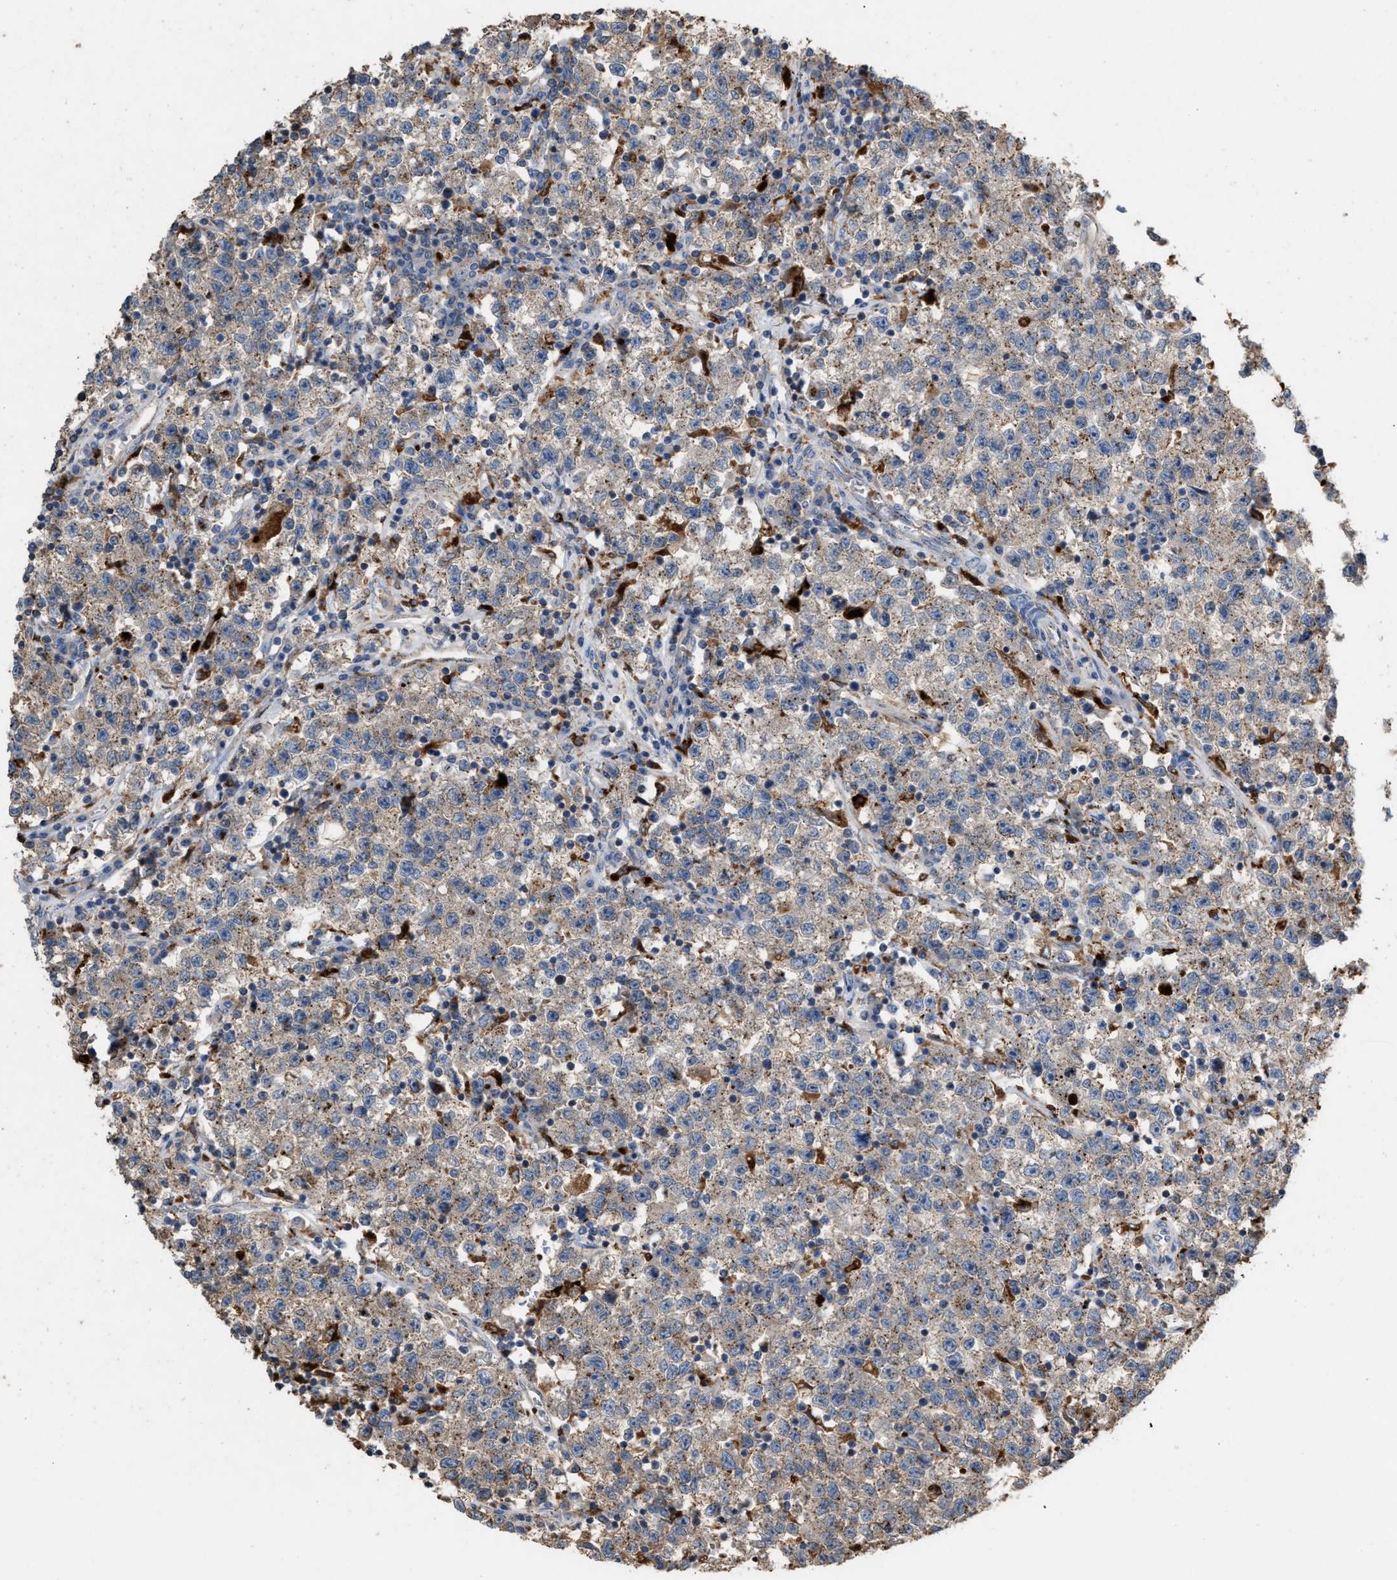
{"staining": {"intensity": "weak", "quantity": "25%-75%", "location": "cytoplasmic/membranous"}, "tissue": "testis cancer", "cell_type": "Tumor cells", "image_type": "cancer", "snomed": [{"axis": "morphology", "description": "Seminoma, NOS"}, {"axis": "topography", "description": "Testis"}], "caption": "IHC photomicrograph of human testis cancer (seminoma) stained for a protein (brown), which displays low levels of weak cytoplasmic/membranous expression in about 25%-75% of tumor cells.", "gene": "ELMO3", "patient": {"sex": "male", "age": 22}}